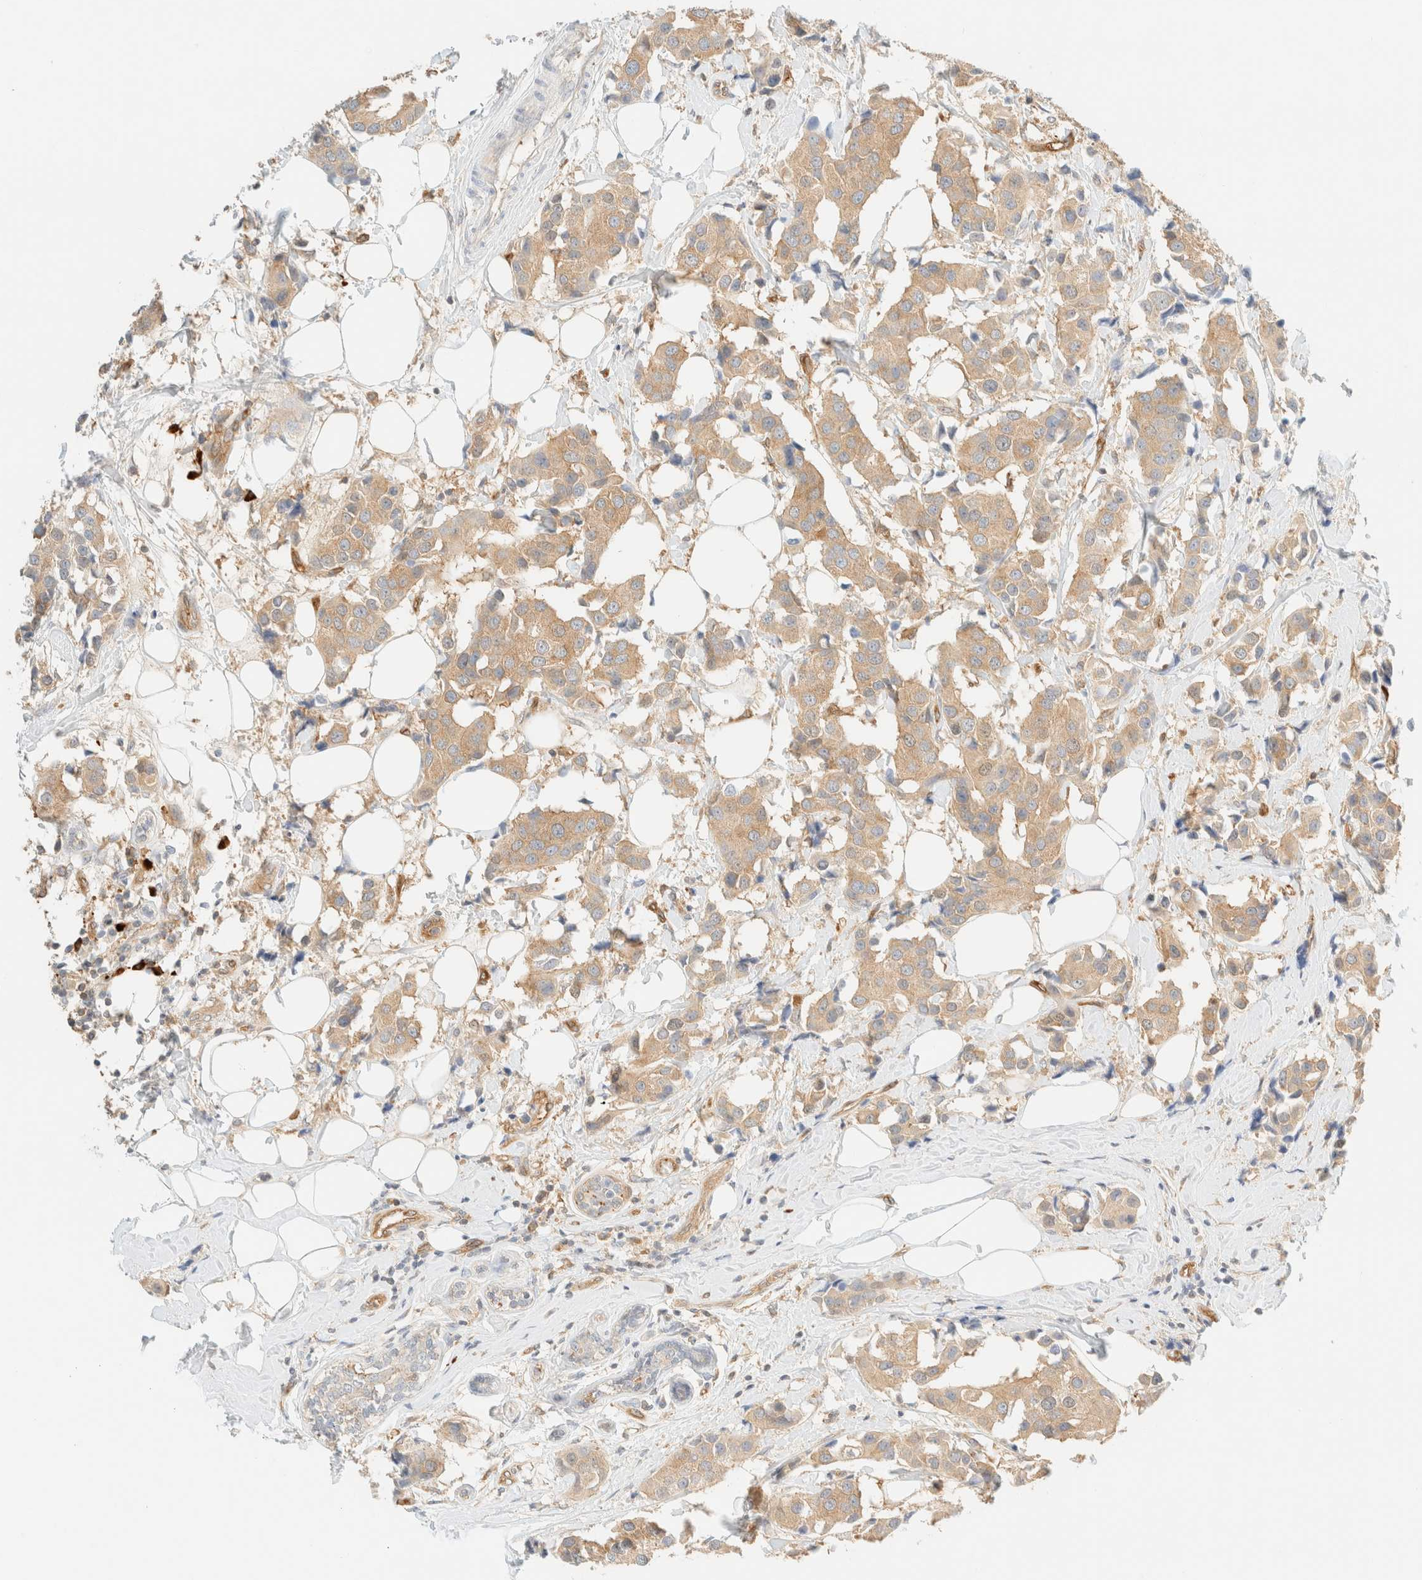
{"staining": {"intensity": "weak", "quantity": ">75%", "location": "cytoplasmic/membranous"}, "tissue": "breast cancer", "cell_type": "Tumor cells", "image_type": "cancer", "snomed": [{"axis": "morphology", "description": "Normal tissue, NOS"}, {"axis": "morphology", "description": "Duct carcinoma"}, {"axis": "topography", "description": "Breast"}], "caption": "Immunohistochemical staining of breast cancer shows weak cytoplasmic/membranous protein expression in about >75% of tumor cells.", "gene": "FHOD1", "patient": {"sex": "female", "age": 39}}